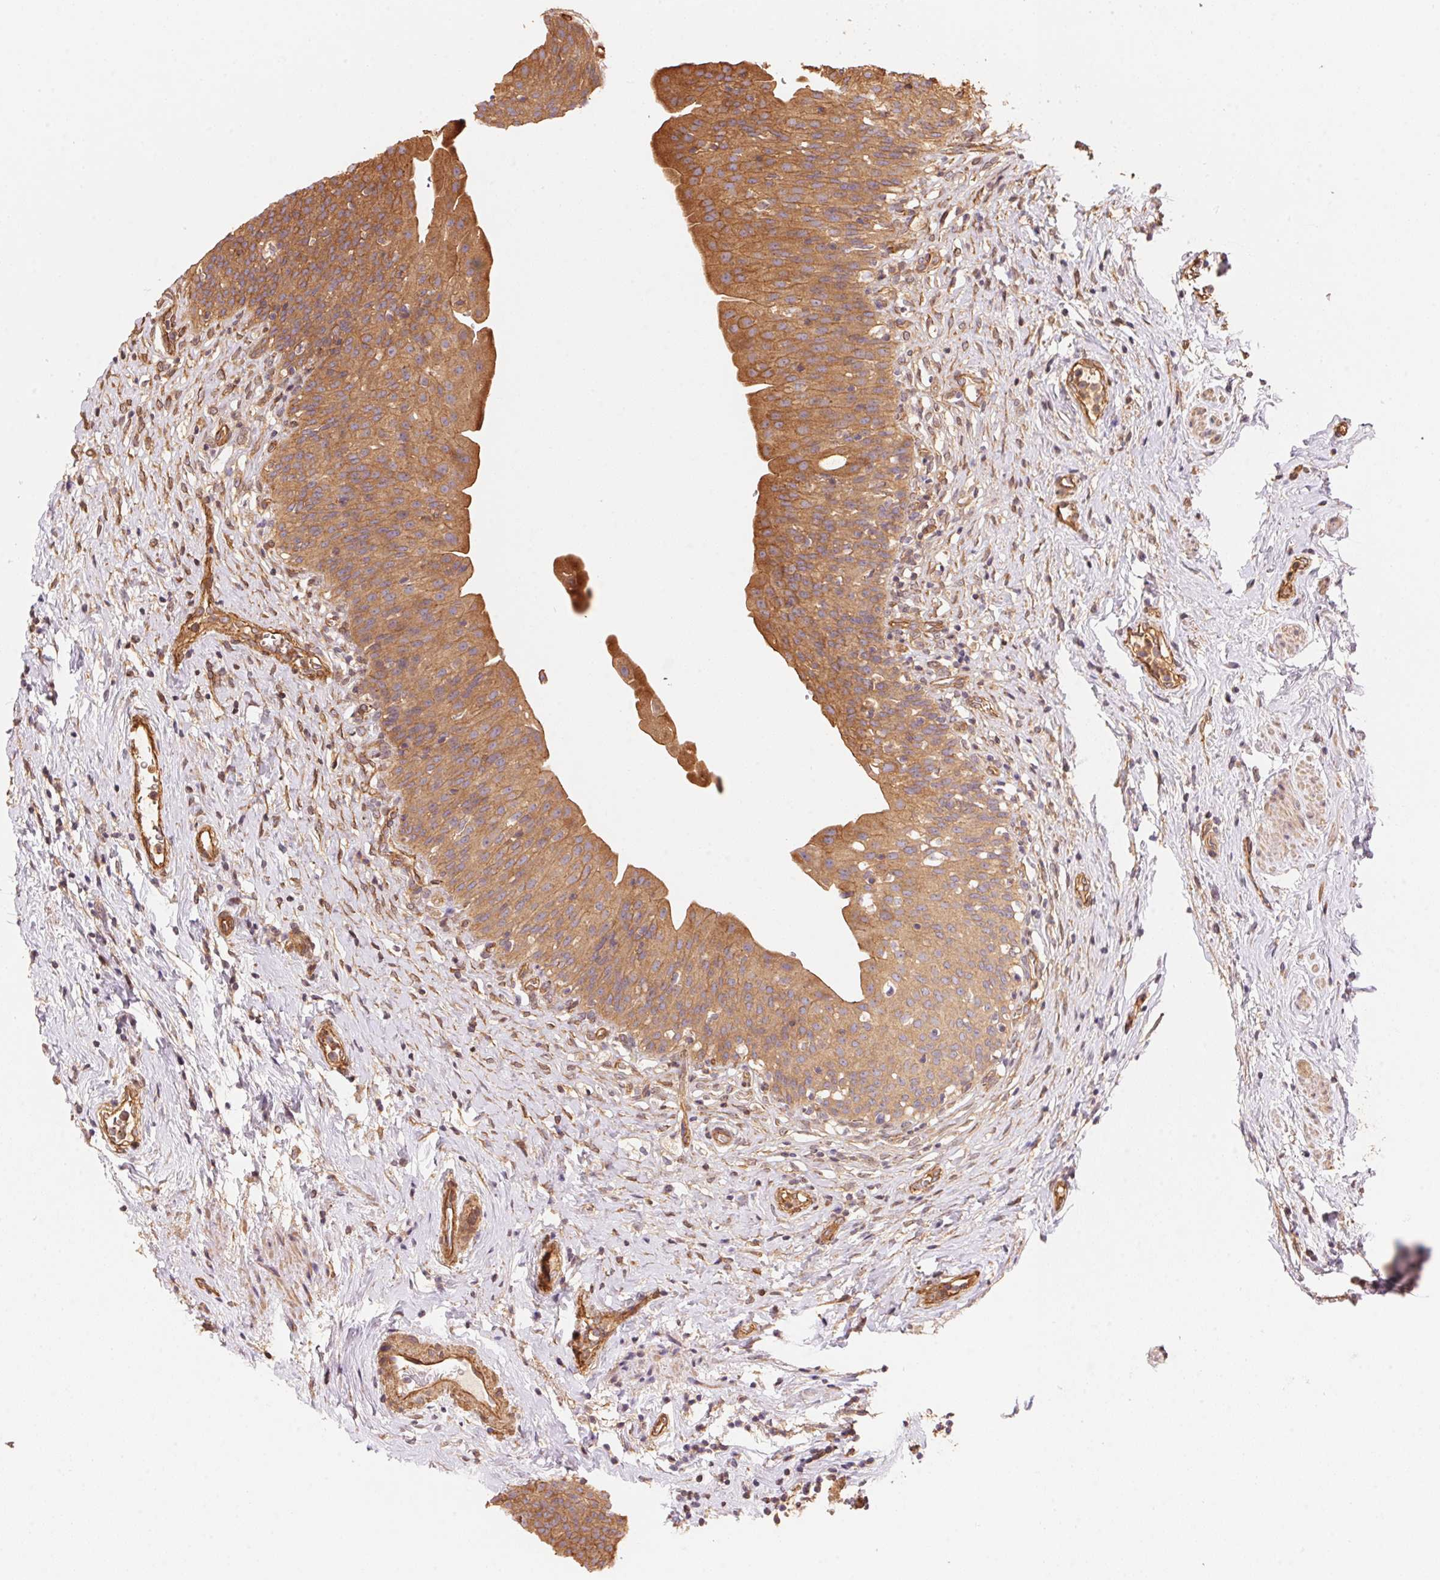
{"staining": {"intensity": "moderate", "quantity": ">75%", "location": "cytoplasmic/membranous"}, "tissue": "urinary bladder", "cell_type": "Urothelial cells", "image_type": "normal", "snomed": [{"axis": "morphology", "description": "Normal tissue, NOS"}, {"axis": "topography", "description": "Urinary bladder"}], "caption": "Human urinary bladder stained with a brown dye displays moderate cytoplasmic/membranous positive positivity in approximately >75% of urothelial cells.", "gene": "FRAS1", "patient": {"sex": "male", "age": 76}}